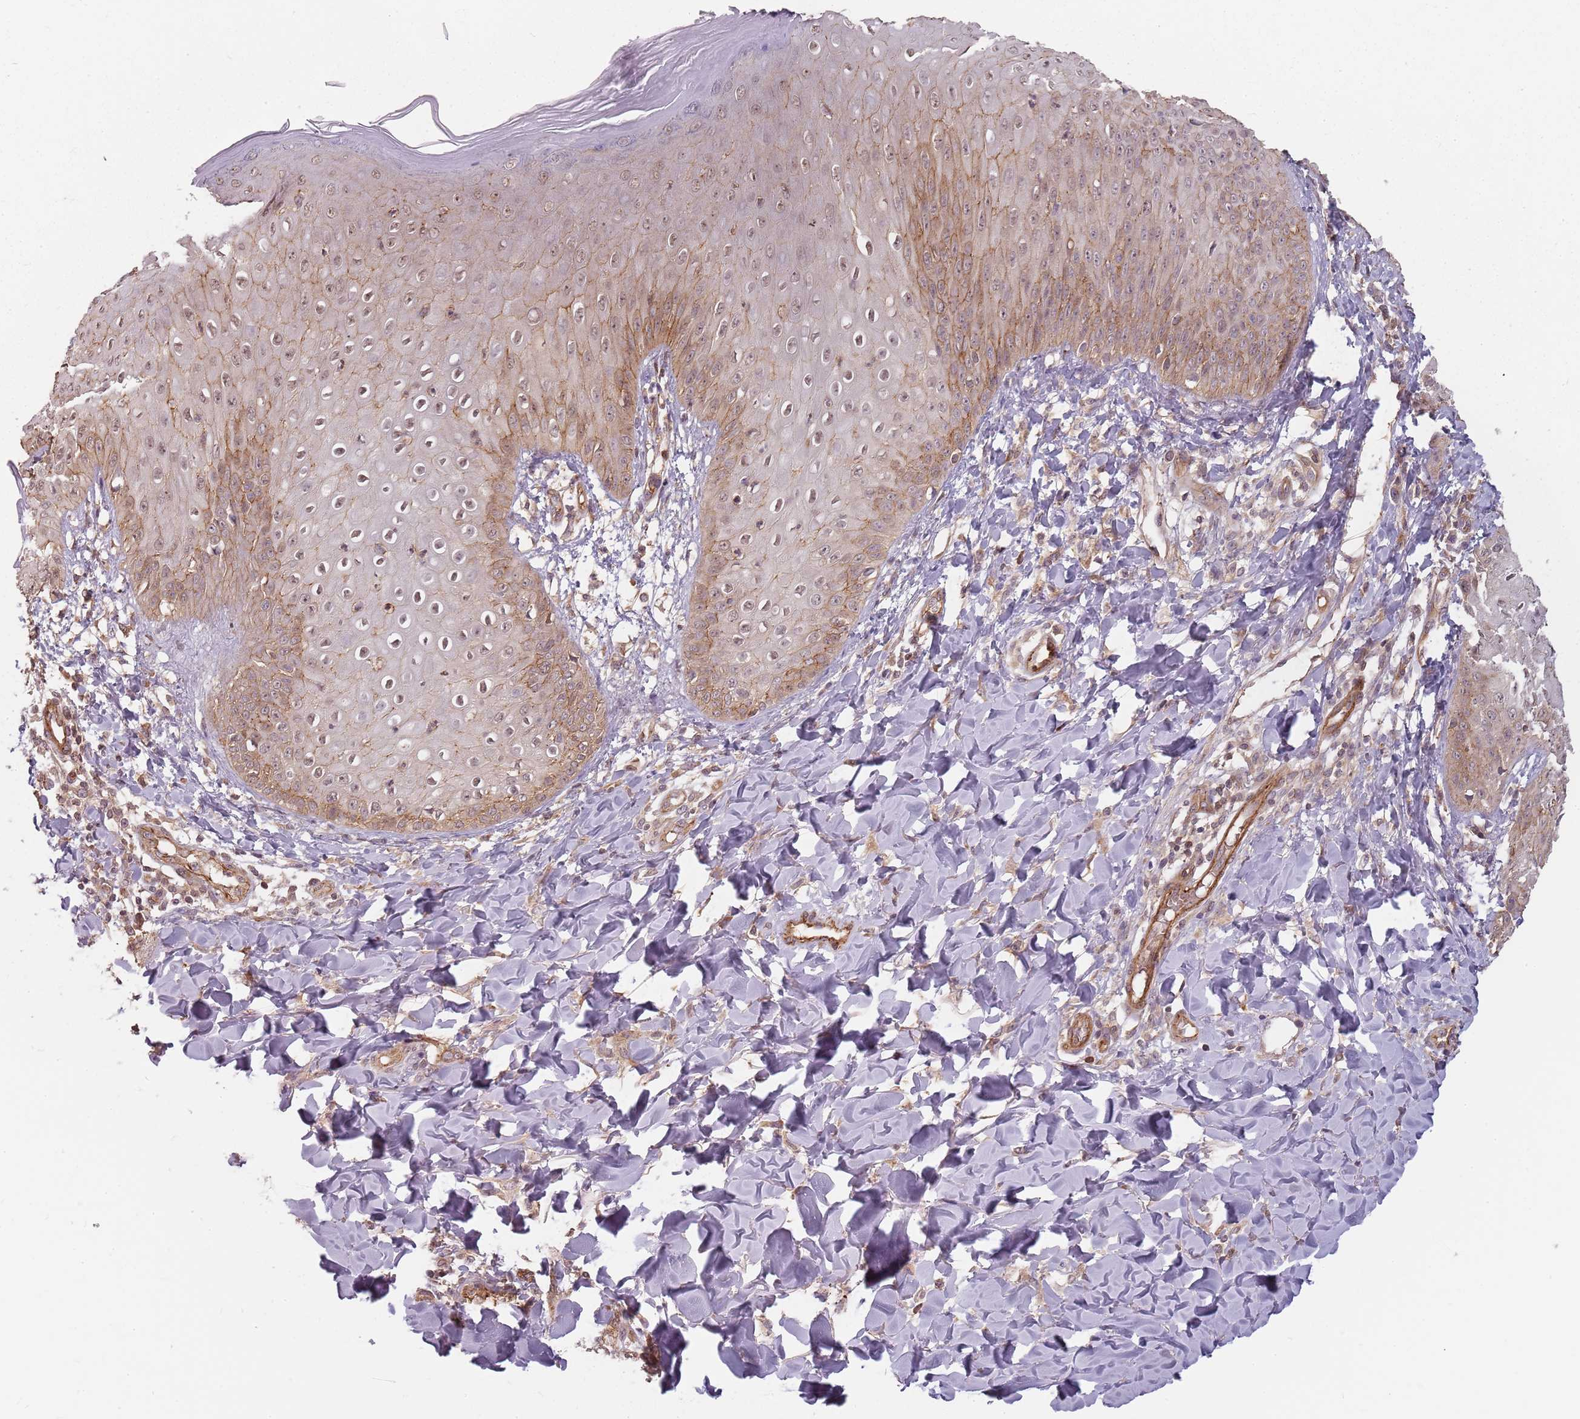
{"staining": {"intensity": "moderate", "quantity": "25%-75%", "location": "cytoplasmic/membranous,nuclear"}, "tissue": "skin", "cell_type": "Epidermal cells", "image_type": "normal", "snomed": [{"axis": "morphology", "description": "Normal tissue, NOS"}, {"axis": "morphology", "description": "Inflammation, NOS"}, {"axis": "topography", "description": "Soft tissue"}, {"axis": "topography", "description": "Anal"}], "caption": "The photomicrograph exhibits immunohistochemical staining of unremarkable skin. There is moderate cytoplasmic/membranous,nuclear expression is identified in approximately 25%-75% of epidermal cells.", "gene": "PPP1R14C", "patient": {"sex": "female", "age": 15}}